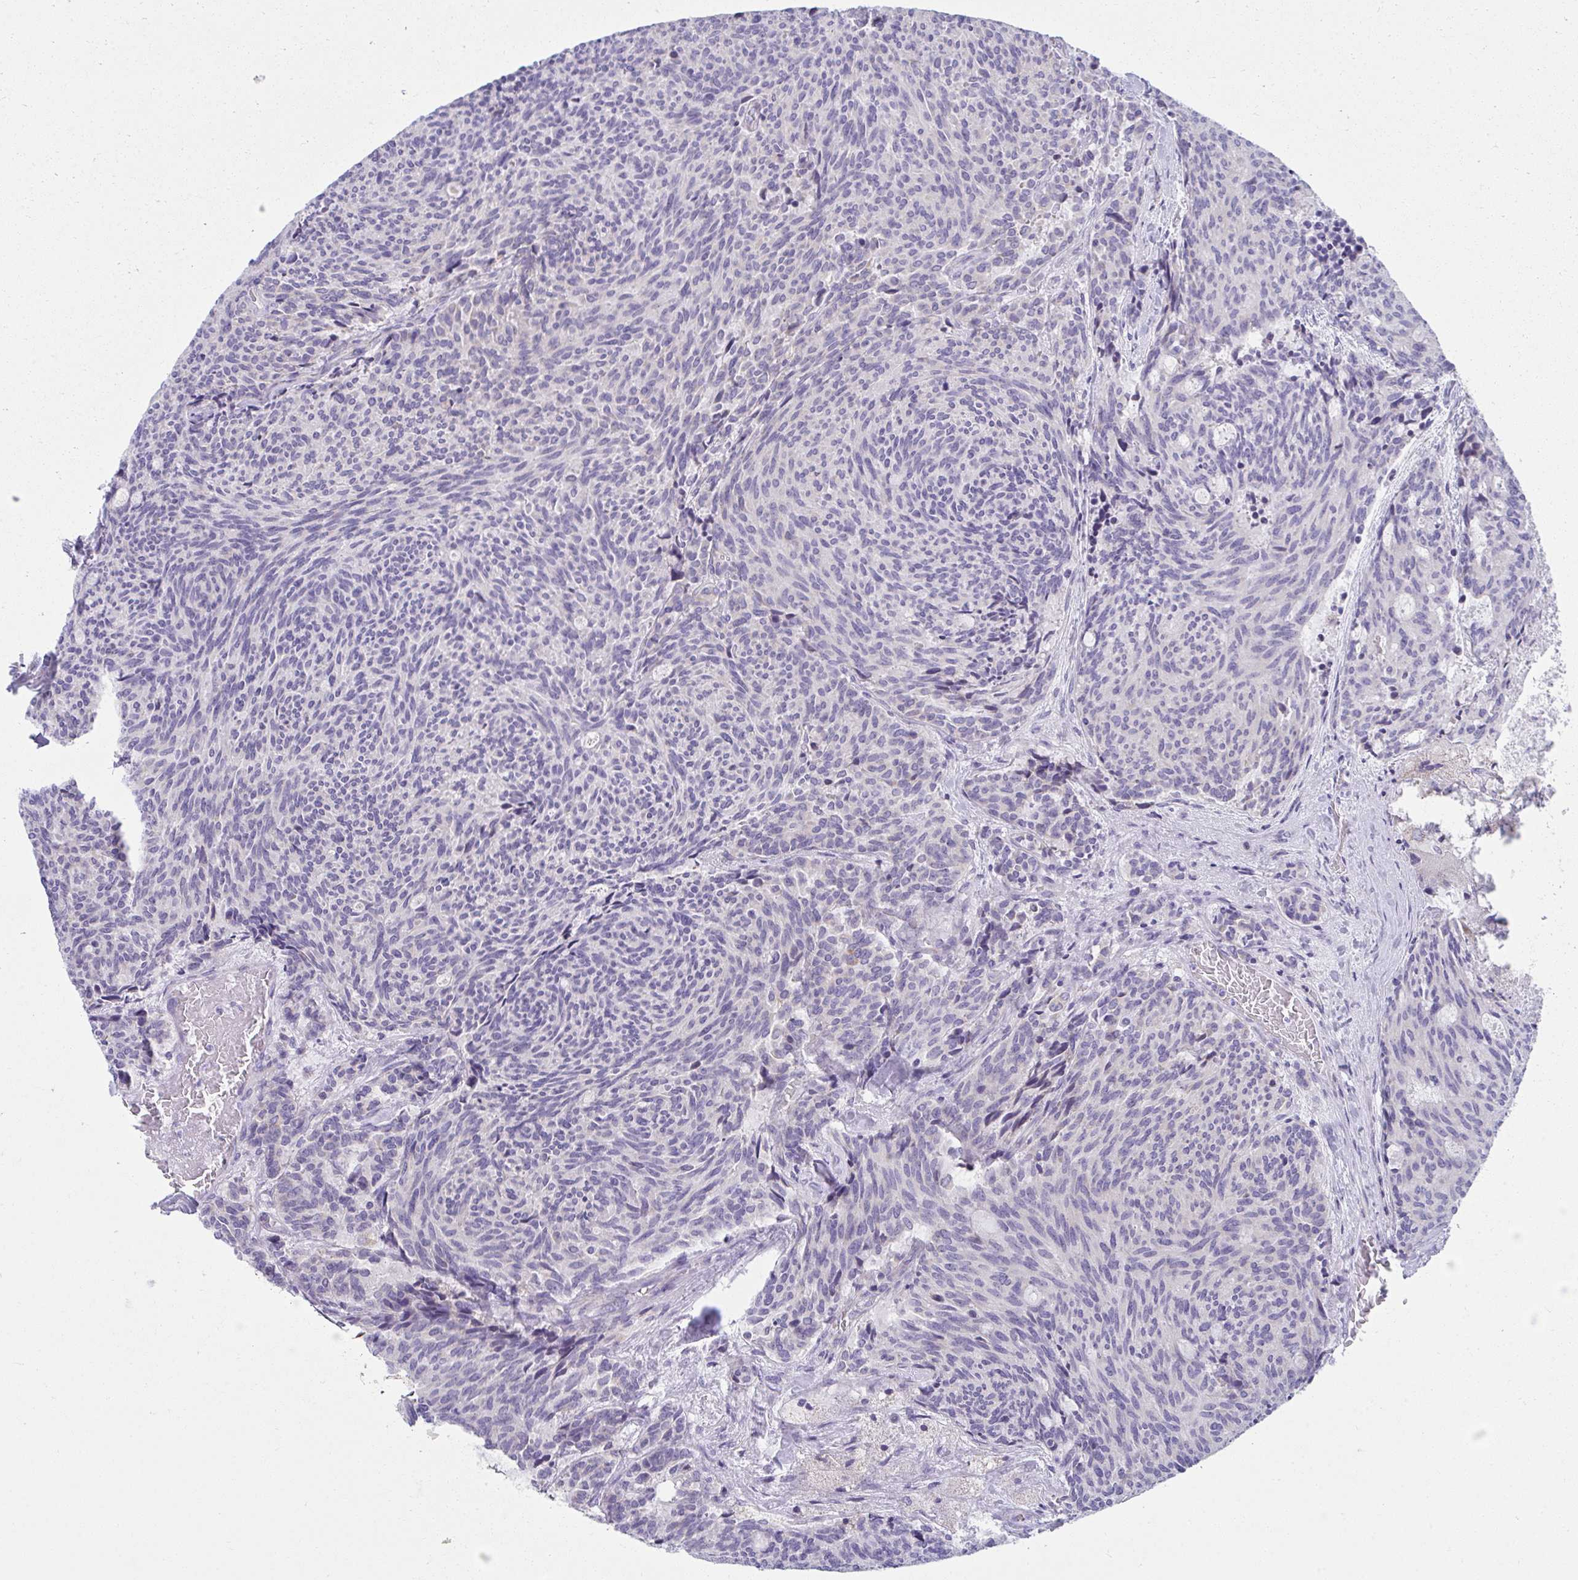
{"staining": {"intensity": "negative", "quantity": "none", "location": "none"}, "tissue": "carcinoid", "cell_type": "Tumor cells", "image_type": "cancer", "snomed": [{"axis": "morphology", "description": "Carcinoid, malignant, NOS"}, {"axis": "topography", "description": "Pancreas"}], "caption": "DAB immunohistochemical staining of human malignant carcinoid displays no significant positivity in tumor cells.", "gene": "FASLG", "patient": {"sex": "female", "age": 54}}